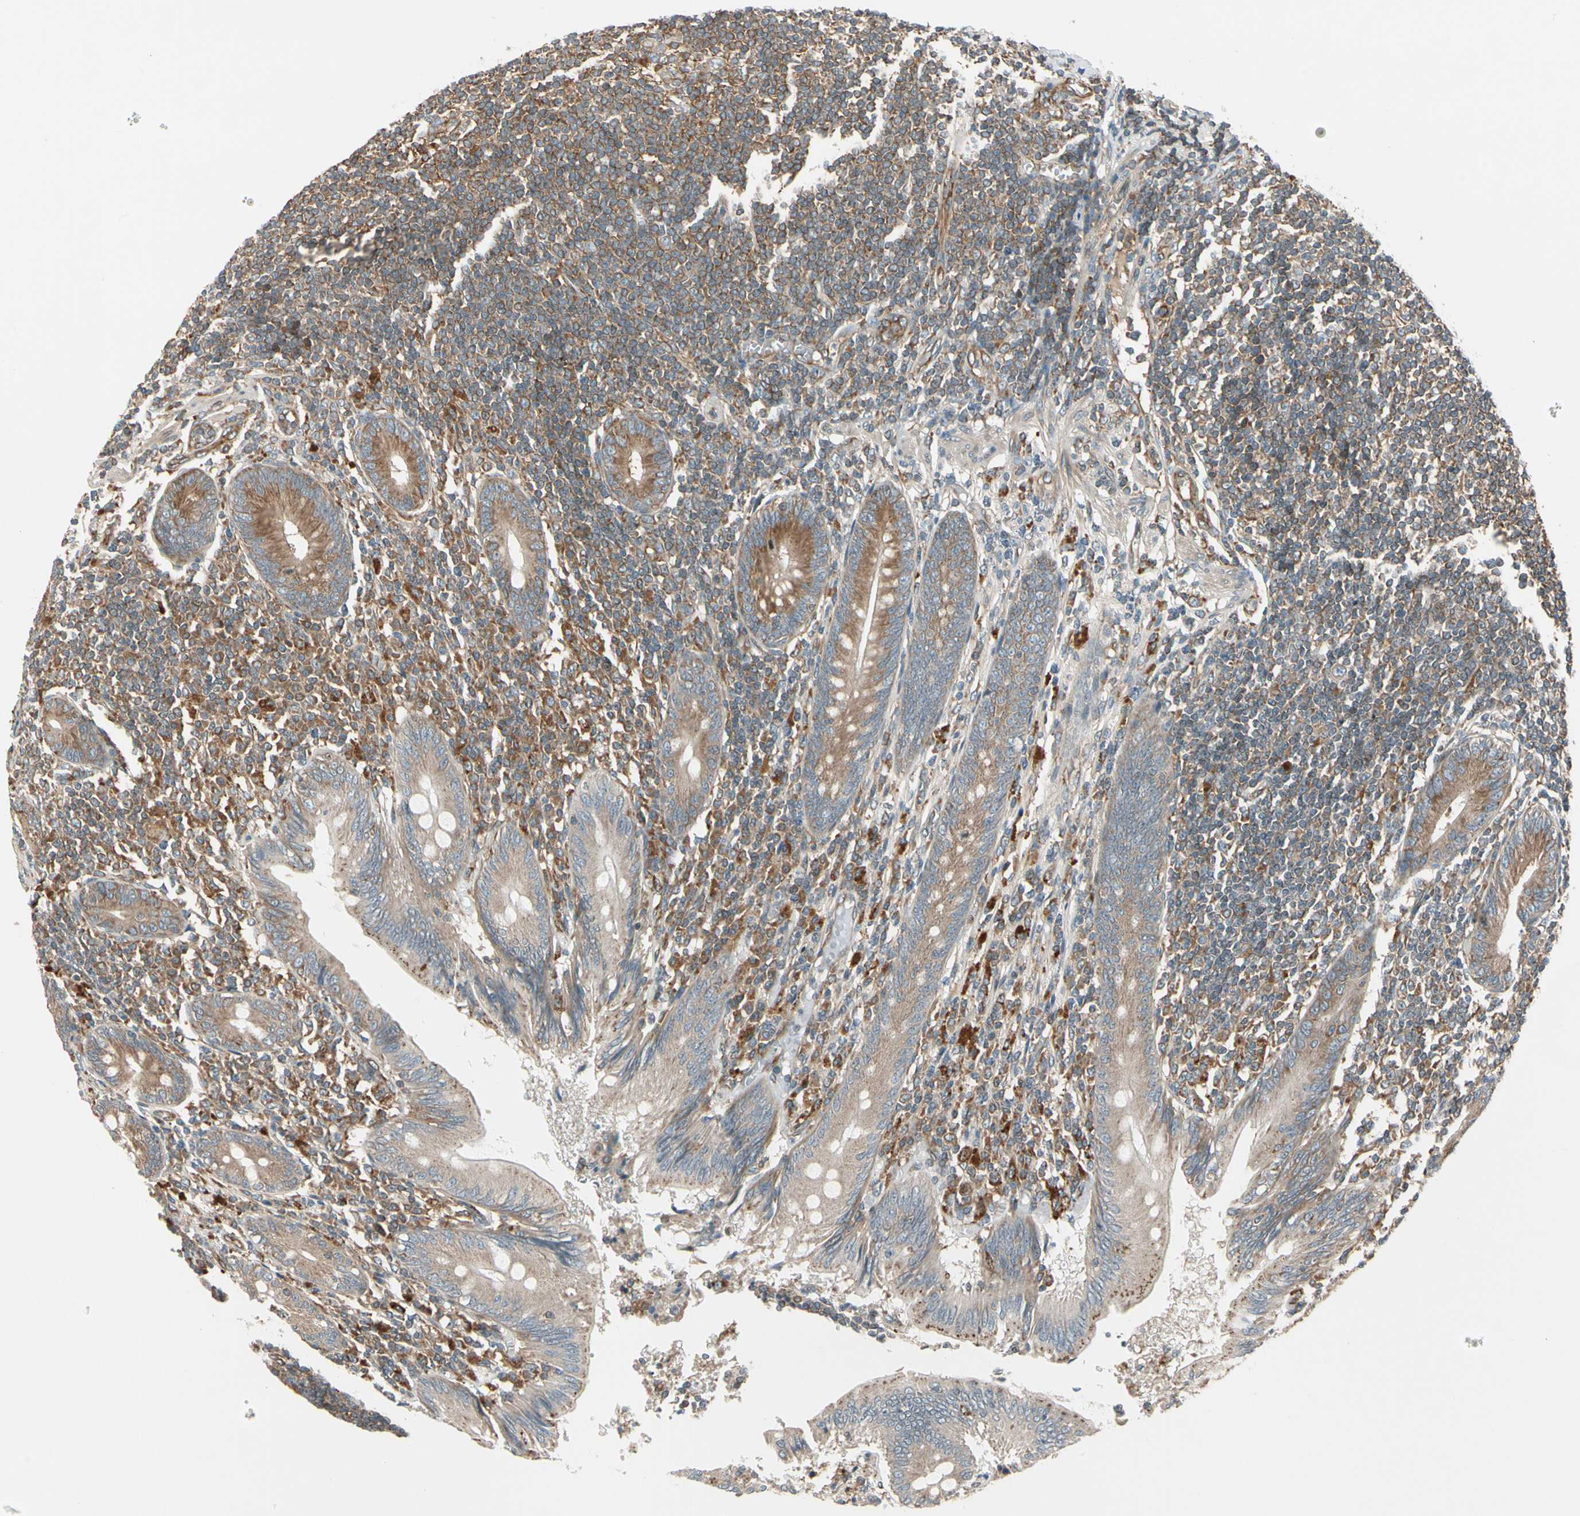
{"staining": {"intensity": "moderate", "quantity": ">75%", "location": "cytoplasmic/membranous"}, "tissue": "appendix", "cell_type": "Glandular cells", "image_type": "normal", "snomed": [{"axis": "morphology", "description": "Normal tissue, NOS"}, {"axis": "morphology", "description": "Inflammation, NOS"}, {"axis": "topography", "description": "Appendix"}], "caption": "High-magnification brightfield microscopy of unremarkable appendix stained with DAB (brown) and counterstained with hematoxylin (blue). glandular cells exhibit moderate cytoplasmic/membranous staining is present in about>75% of cells.", "gene": "TRIO", "patient": {"sex": "male", "age": 46}}